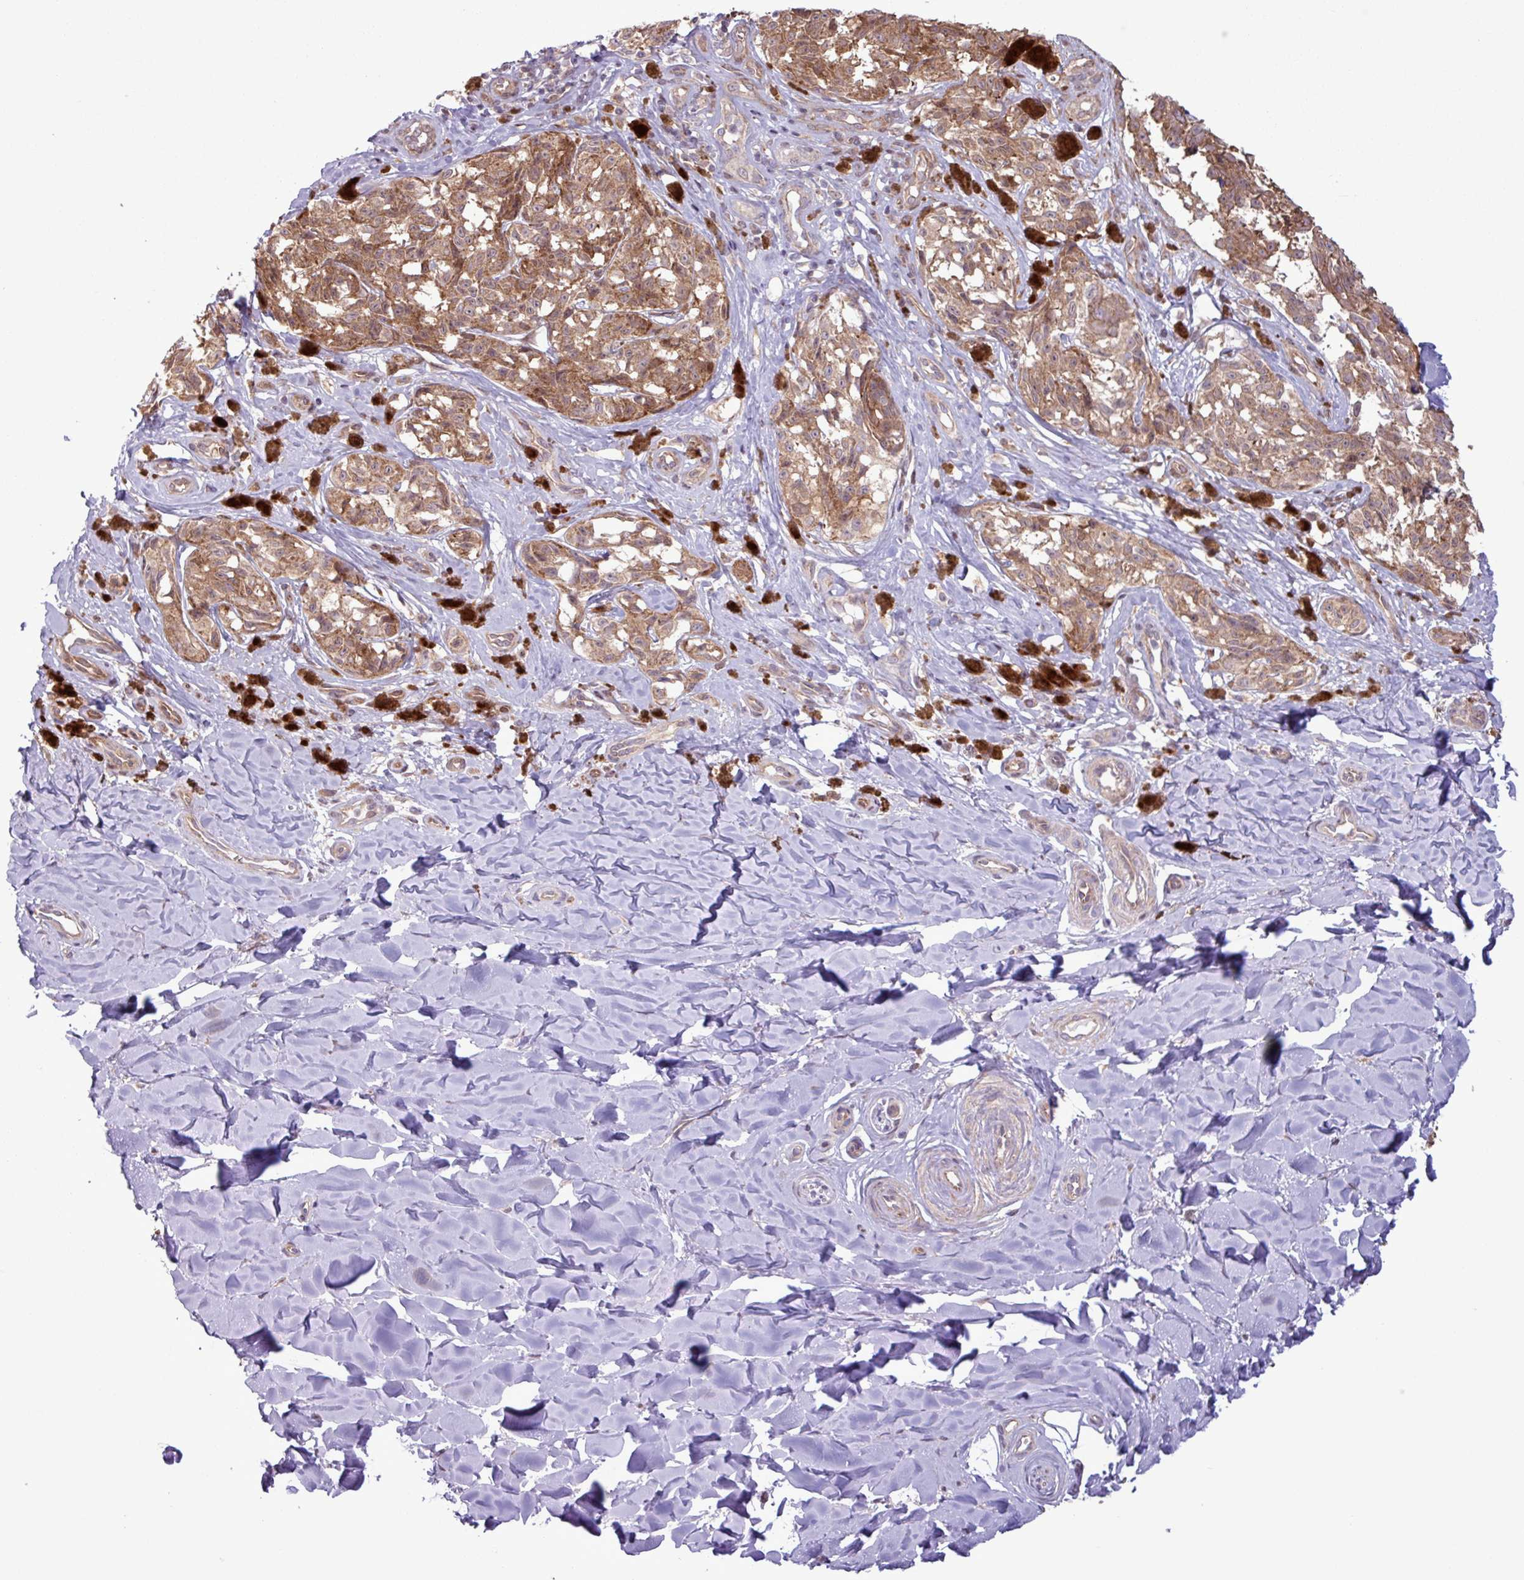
{"staining": {"intensity": "moderate", "quantity": ">75%", "location": "cytoplasmic/membranous"}, "tissue": "melanoma", "cell_type": "Tumor cells", "image_type": "cancer", "snomed": [{"axis": "morphology", "description": "Malignant melanoma, NOS"}, {"axis": "topography", "description": "Skin"}], "caption": "Protein analysis of malignant melanoma tissue shows moderate cytoplasmic/membranous staining in about >75% of tumor cells.", "gene": "PDPR", "patient": {"sex": "female", "age": 65}}